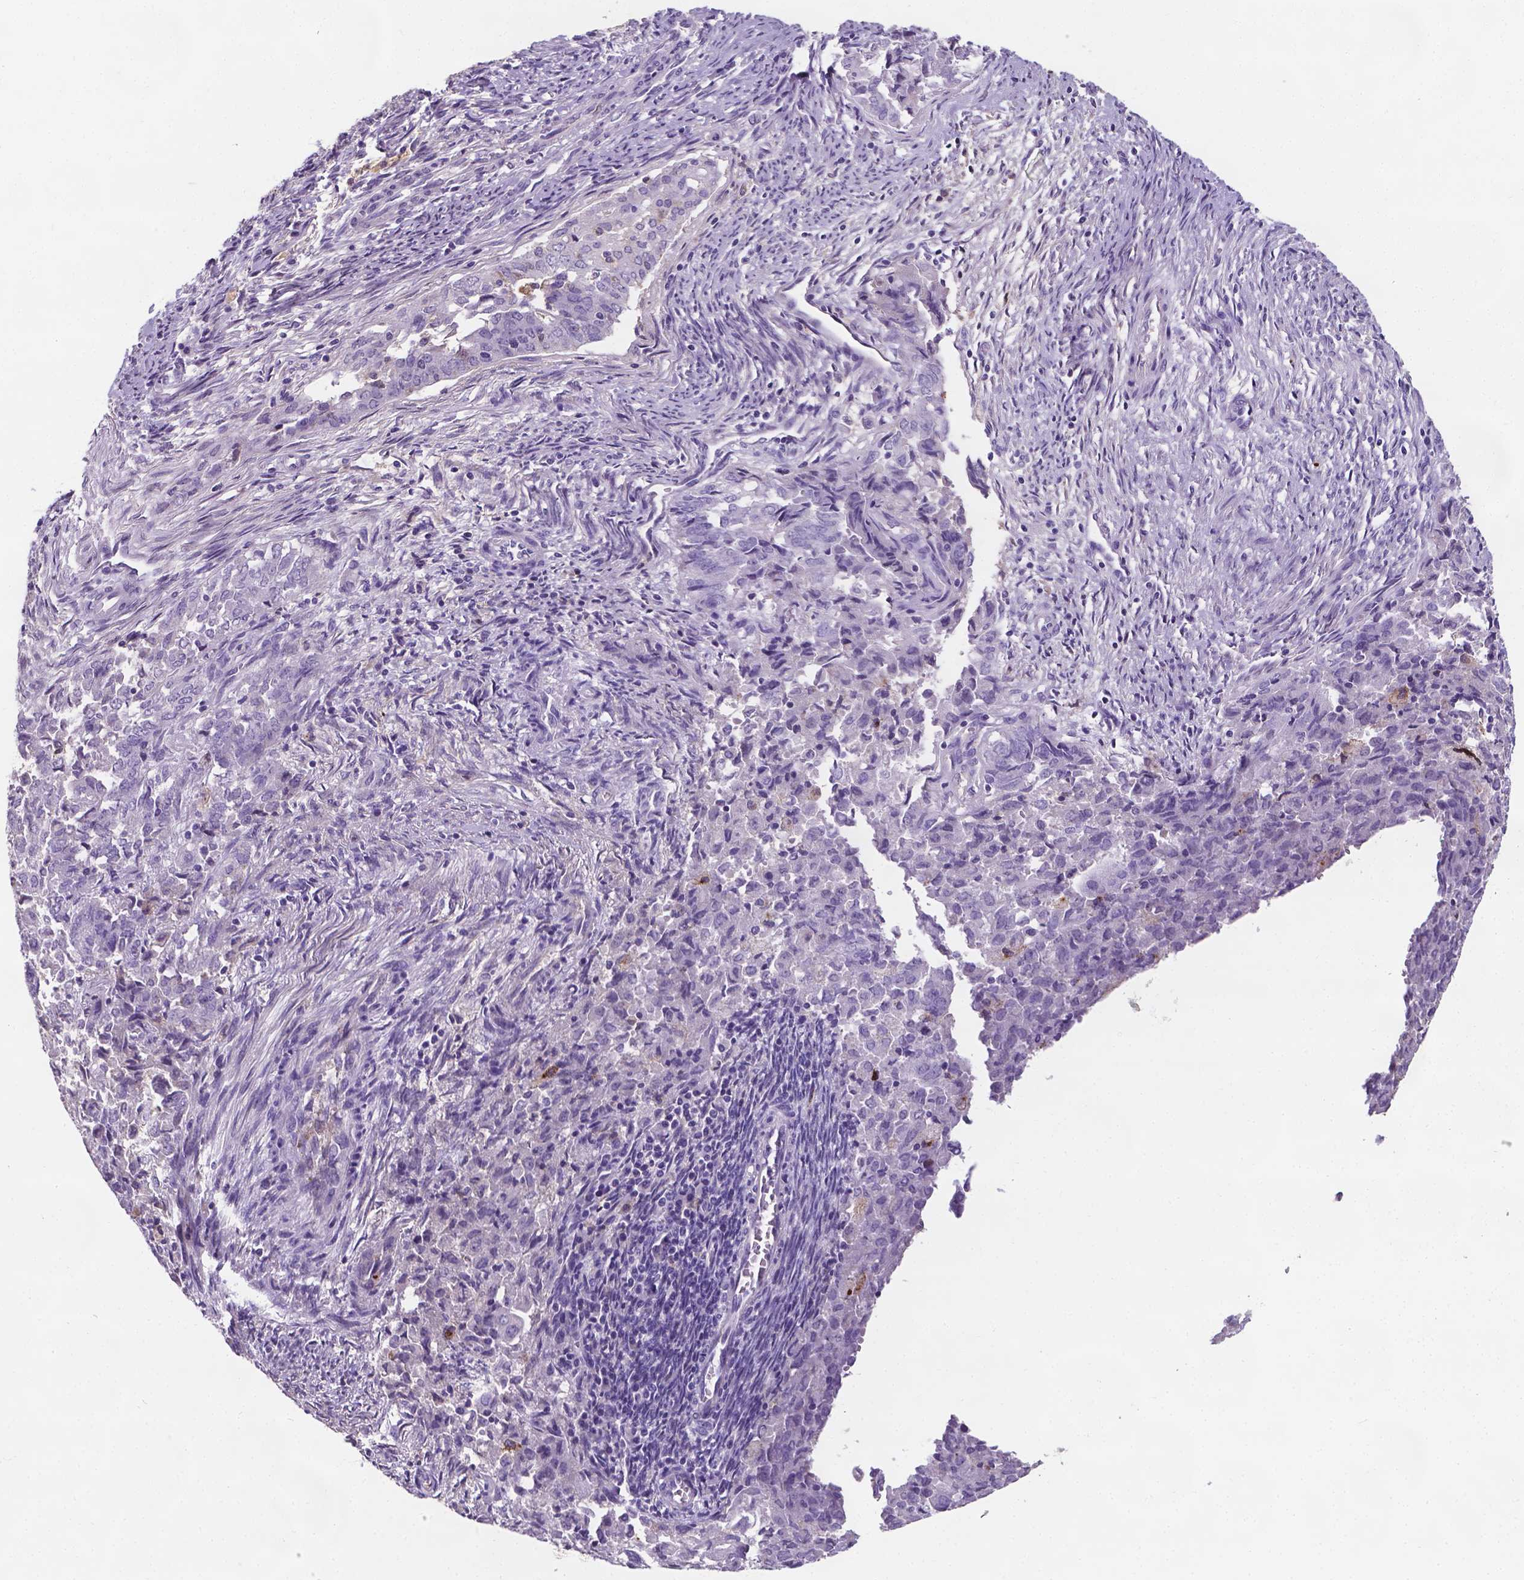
{"staining": {"intensity": "negative", "quantity": "none", "location": "none"}, "tissue": "endometrial cancer", "cell_type": "Tumor cells", "image_type": "cancer", "snomed": [{"axis": "morphology", "description": "Adenocarcinoma, NOS"}, {"axis": "topography", "description": "Endometrium"}], "caption": "Endometrial adenocarcinoma was stained to show a protein in brown. There is no significant staining in tumor cells.", "gene": "APOE", "patient": {"sex": "female", "age": 72}}